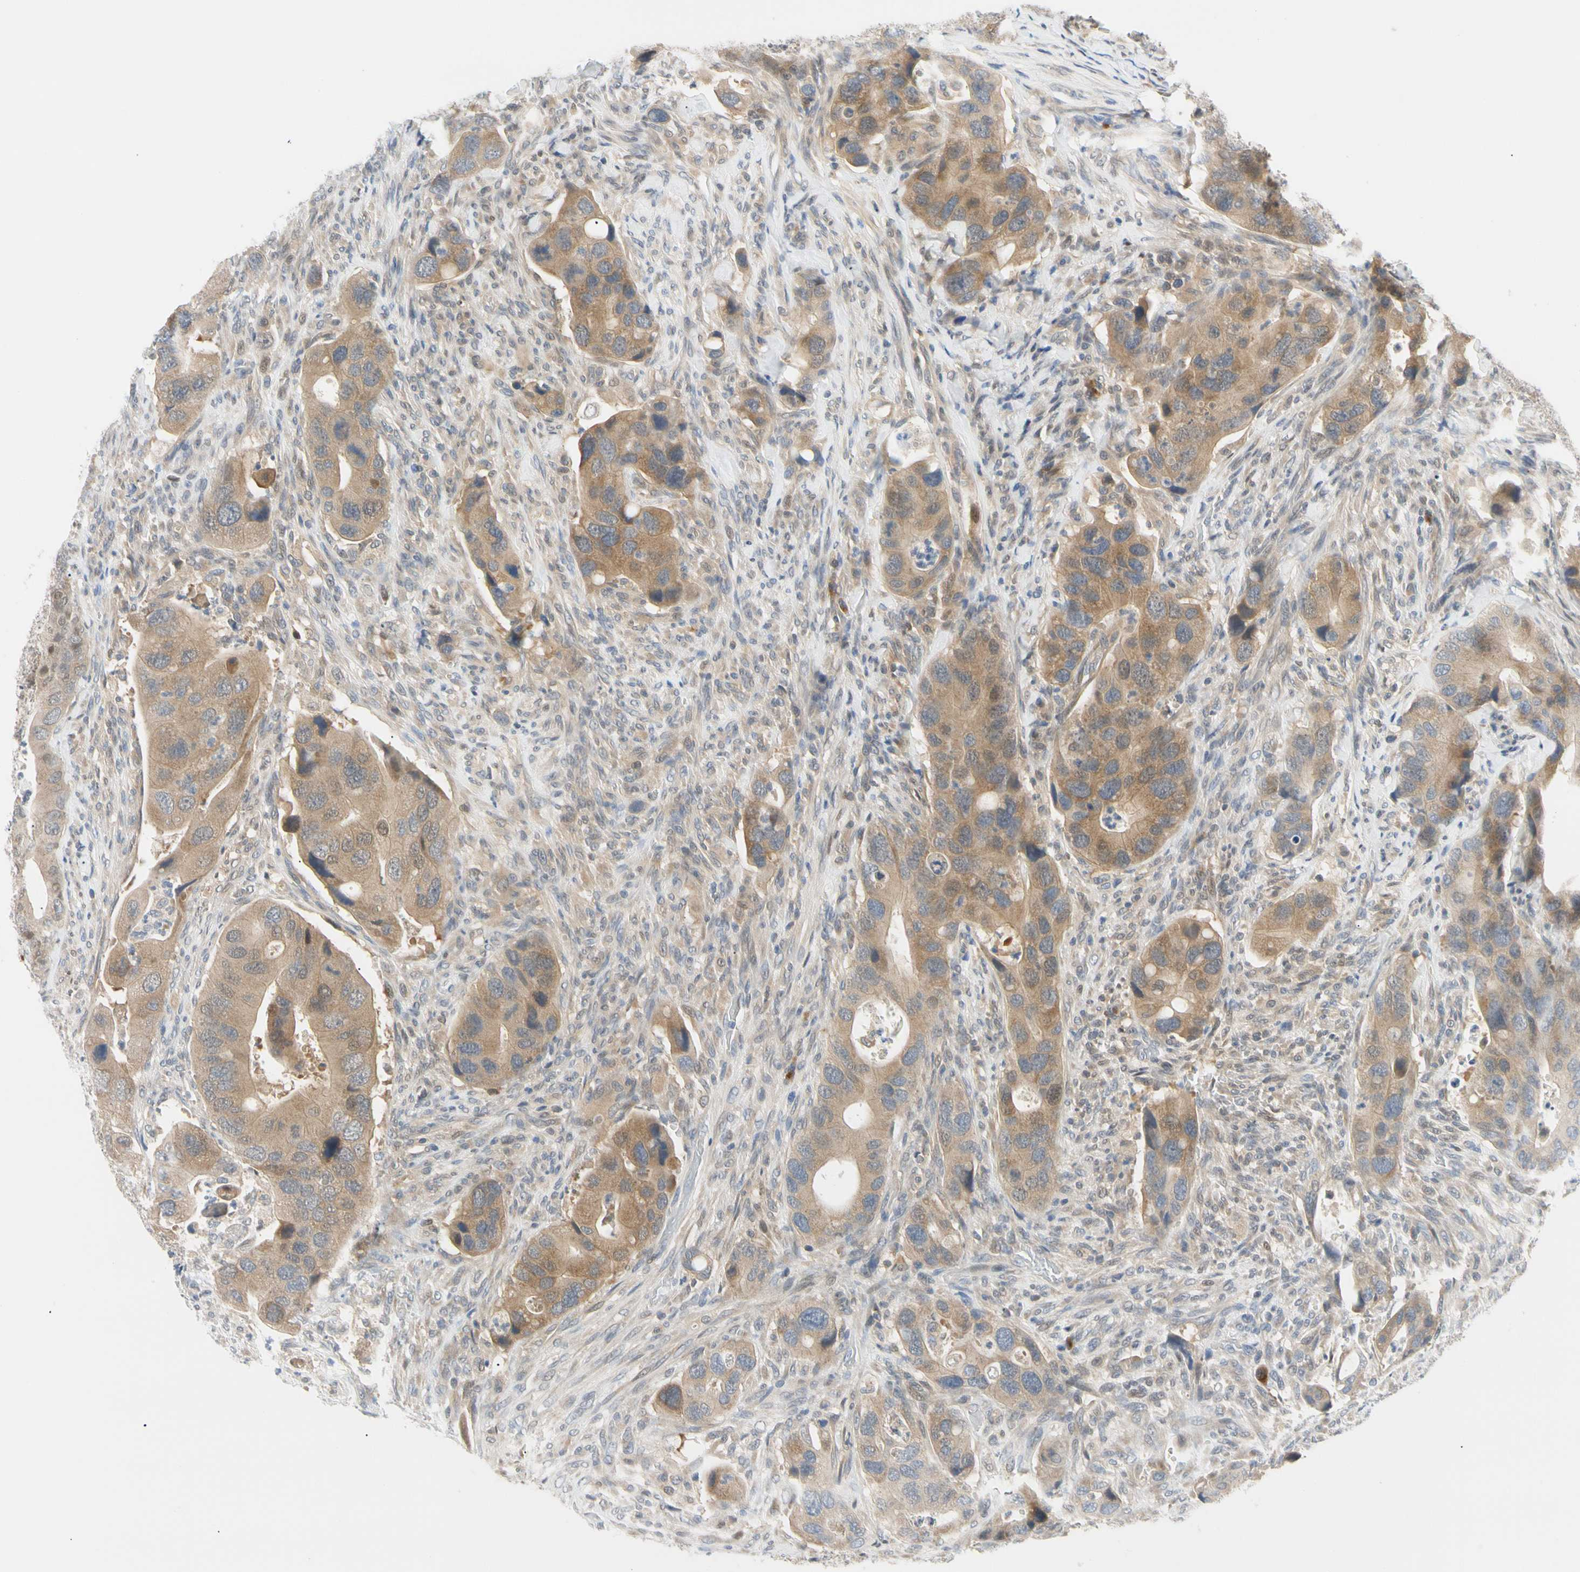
{"staining": {"intensity": "moderate", "quantity": ">75%", "location": "cytoplasmic/membranous"}, "tissue": "colorectal cancer", "cell_type": "Tumor cells", "image_type": "cancer", "snomed": [{"axis": "morphology", "description": "Adenocarcinoma, NOS"}, {"axis": "topography", "description": "Rectum"}], "caption": "Immunohistochemistry (IHC) histopathology image of neoplastic tissue: adenocarcinoma (colorectal) stained using immunohistochemistry (IHC) displays medium levels of moderate protein expression localized specifically in the cytoplasmic/membranous of tumor cells, appearing as a cytoplasmic/membranous brown color.", "gene": "SEC23B", "patient": {"sex": "female", "age": 57}}